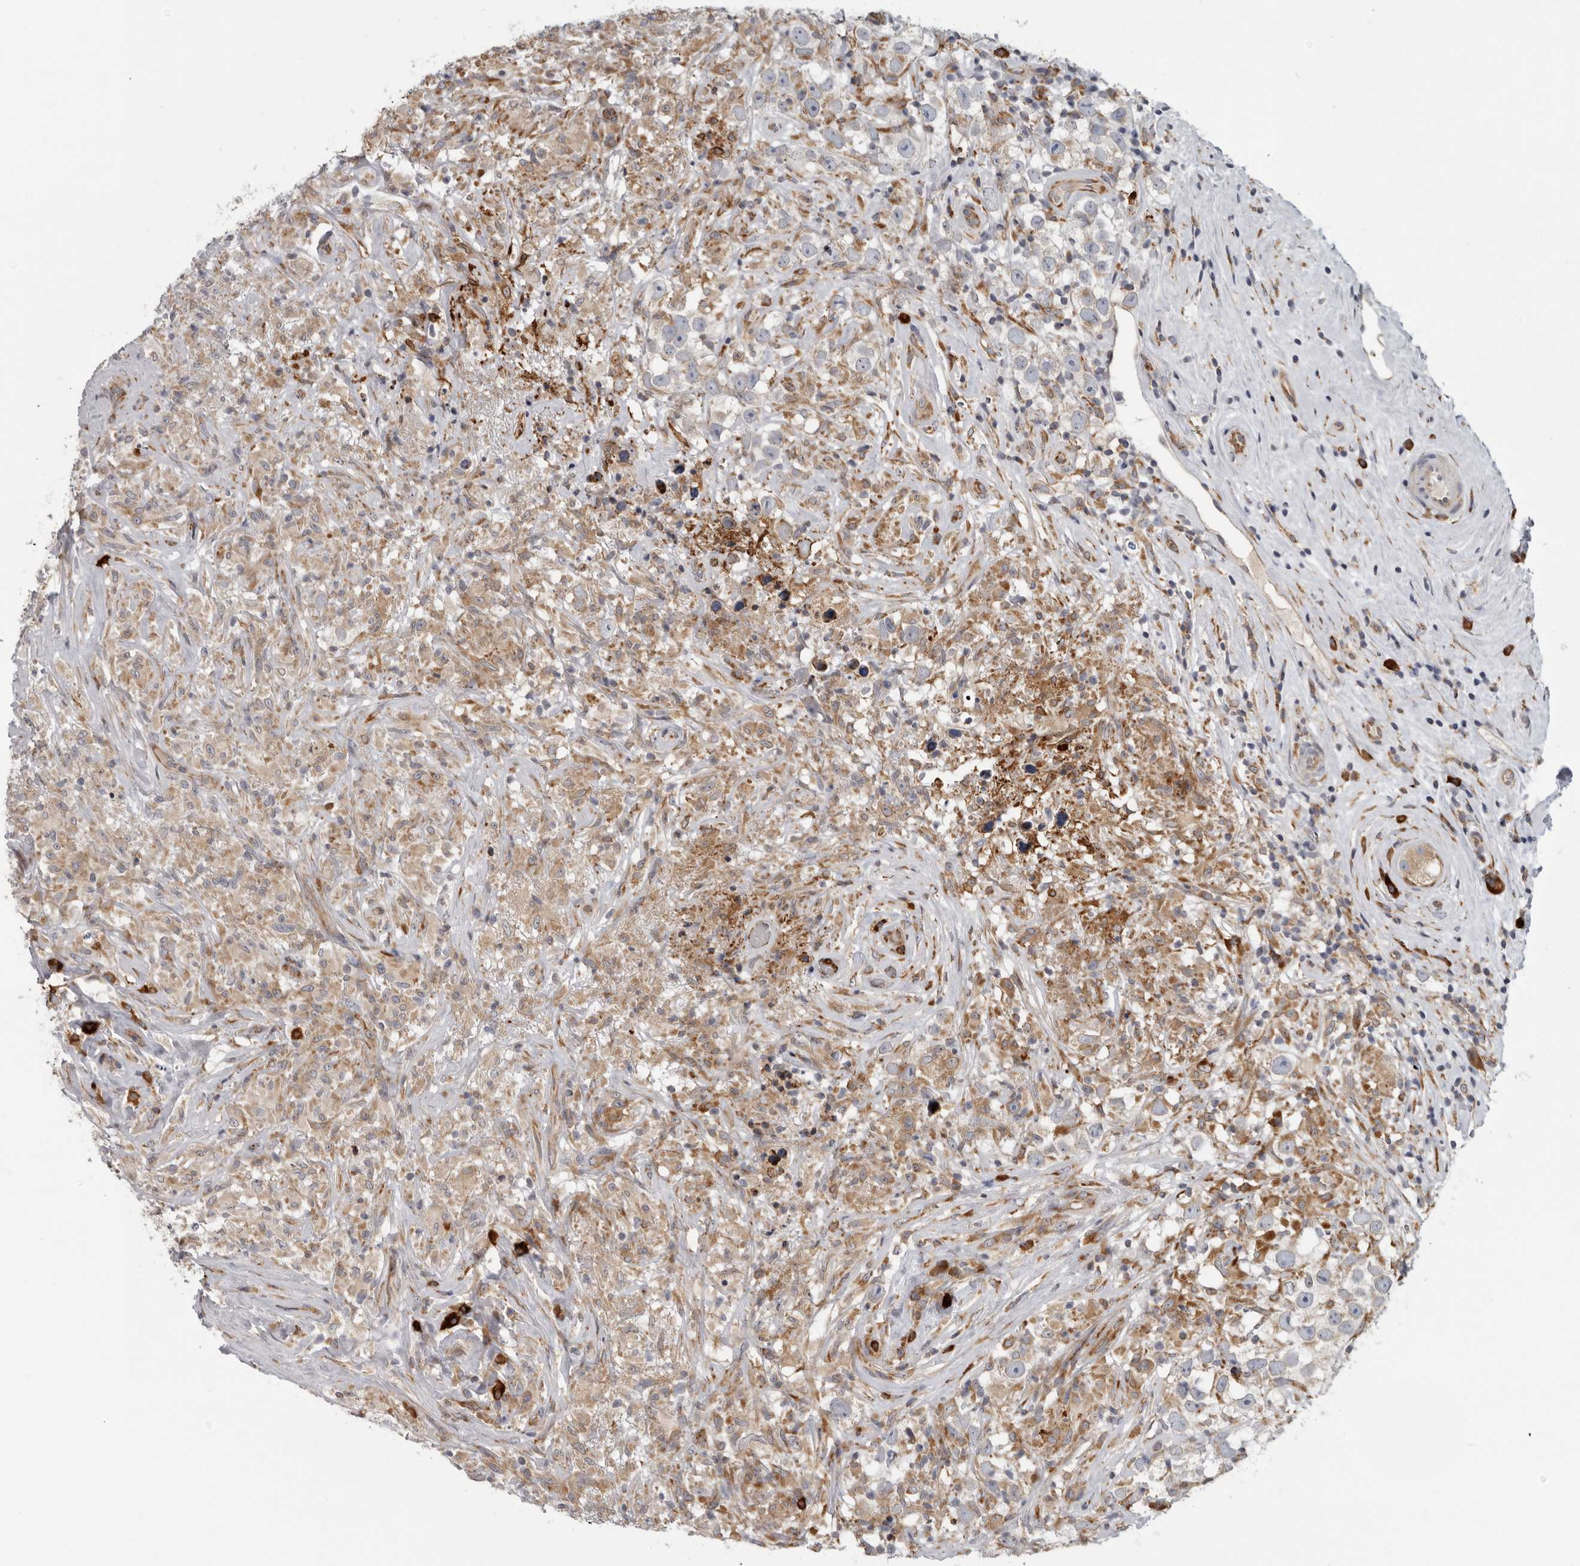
{"staining": {"intensity": "weak", "quantity": "25%-75%", "location": "cytoplasmic/membranous"}, "tissue": "testis cancer", "cell_type": "Tumor cells", "image_type": "cancer", "snomed": [{"axis": "morphology", "description": "Seminoma, NOS"}, {"axis": "topography", "description": "Testis"}], "caption": "Approximately 25%-75% of tumor cells in human testis seminoma show weak cytoplasmic/membranous protein positivity as visualized by brown immunohistochemical staining.", "gene": "ALPK2", "patient": {"sex": "male", "age": 49}}